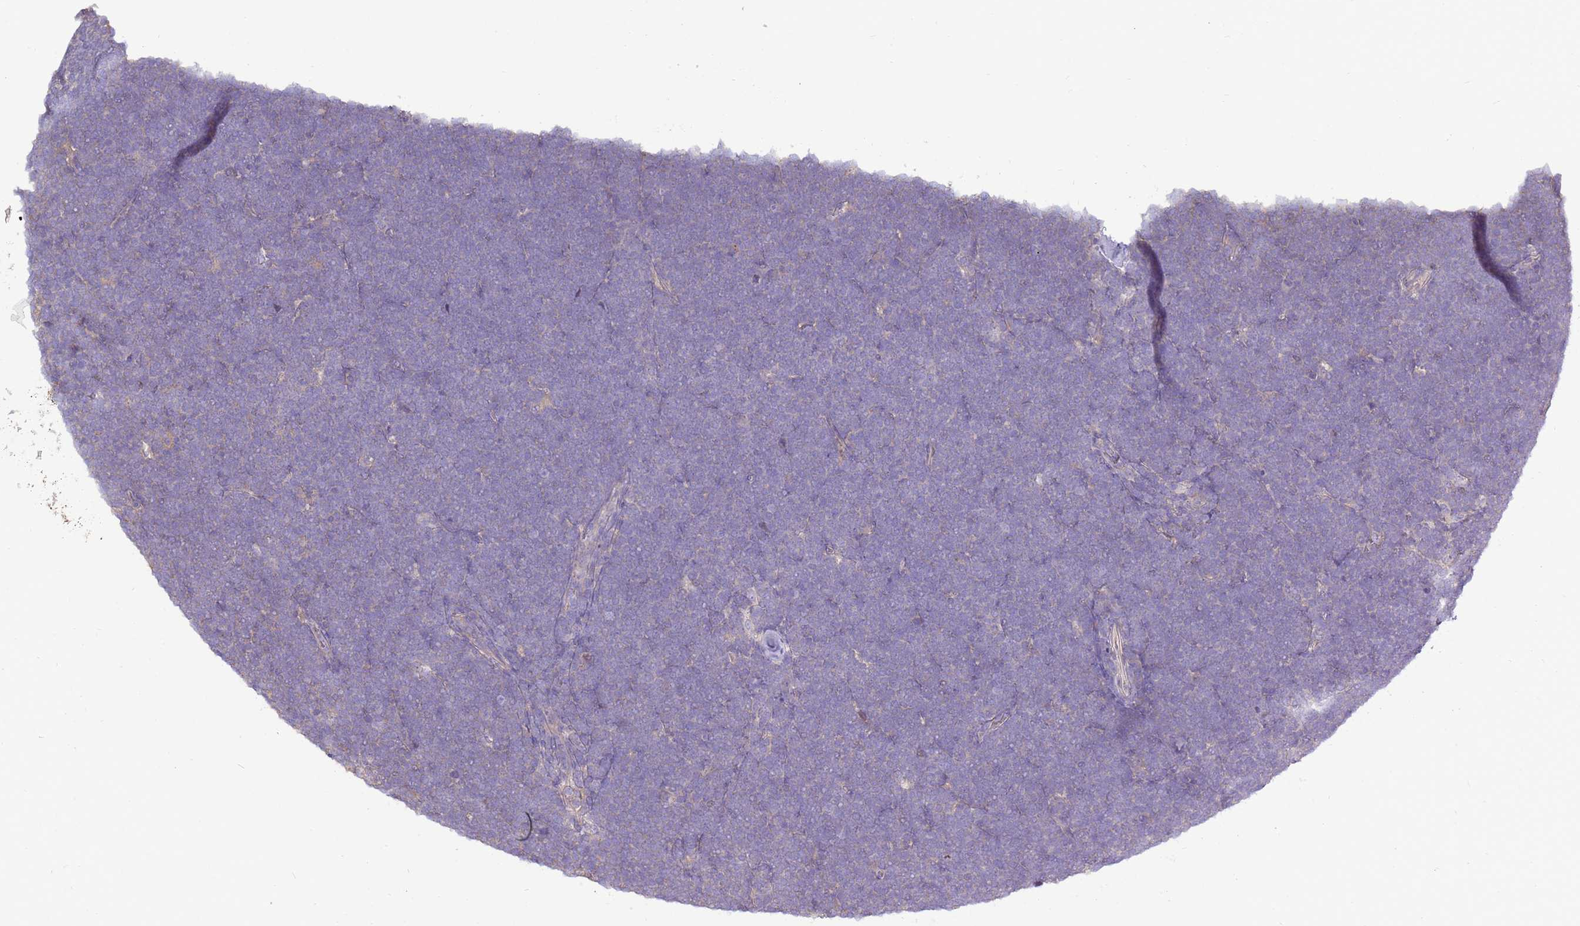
{"staining": {"intensity": "negative", "quantity": "none", "location": "none"}, "tissue": "lymphoma", "cell_type": "Tumor cells", "image_type": "cancer", "snomed": [{"axis": "morphology", "description": "Malignant lymphoma, non-Hodgkin's type, High grade"}, {"axis": "topography", "description": "Lymph node"}], "caption": "Immunohistochemistry image of lymphoma stained for a protein (brown), which displays no expression in tumor cells.", "gene": "EVA1B", "patient": {"sex": "male", "age": 13}}